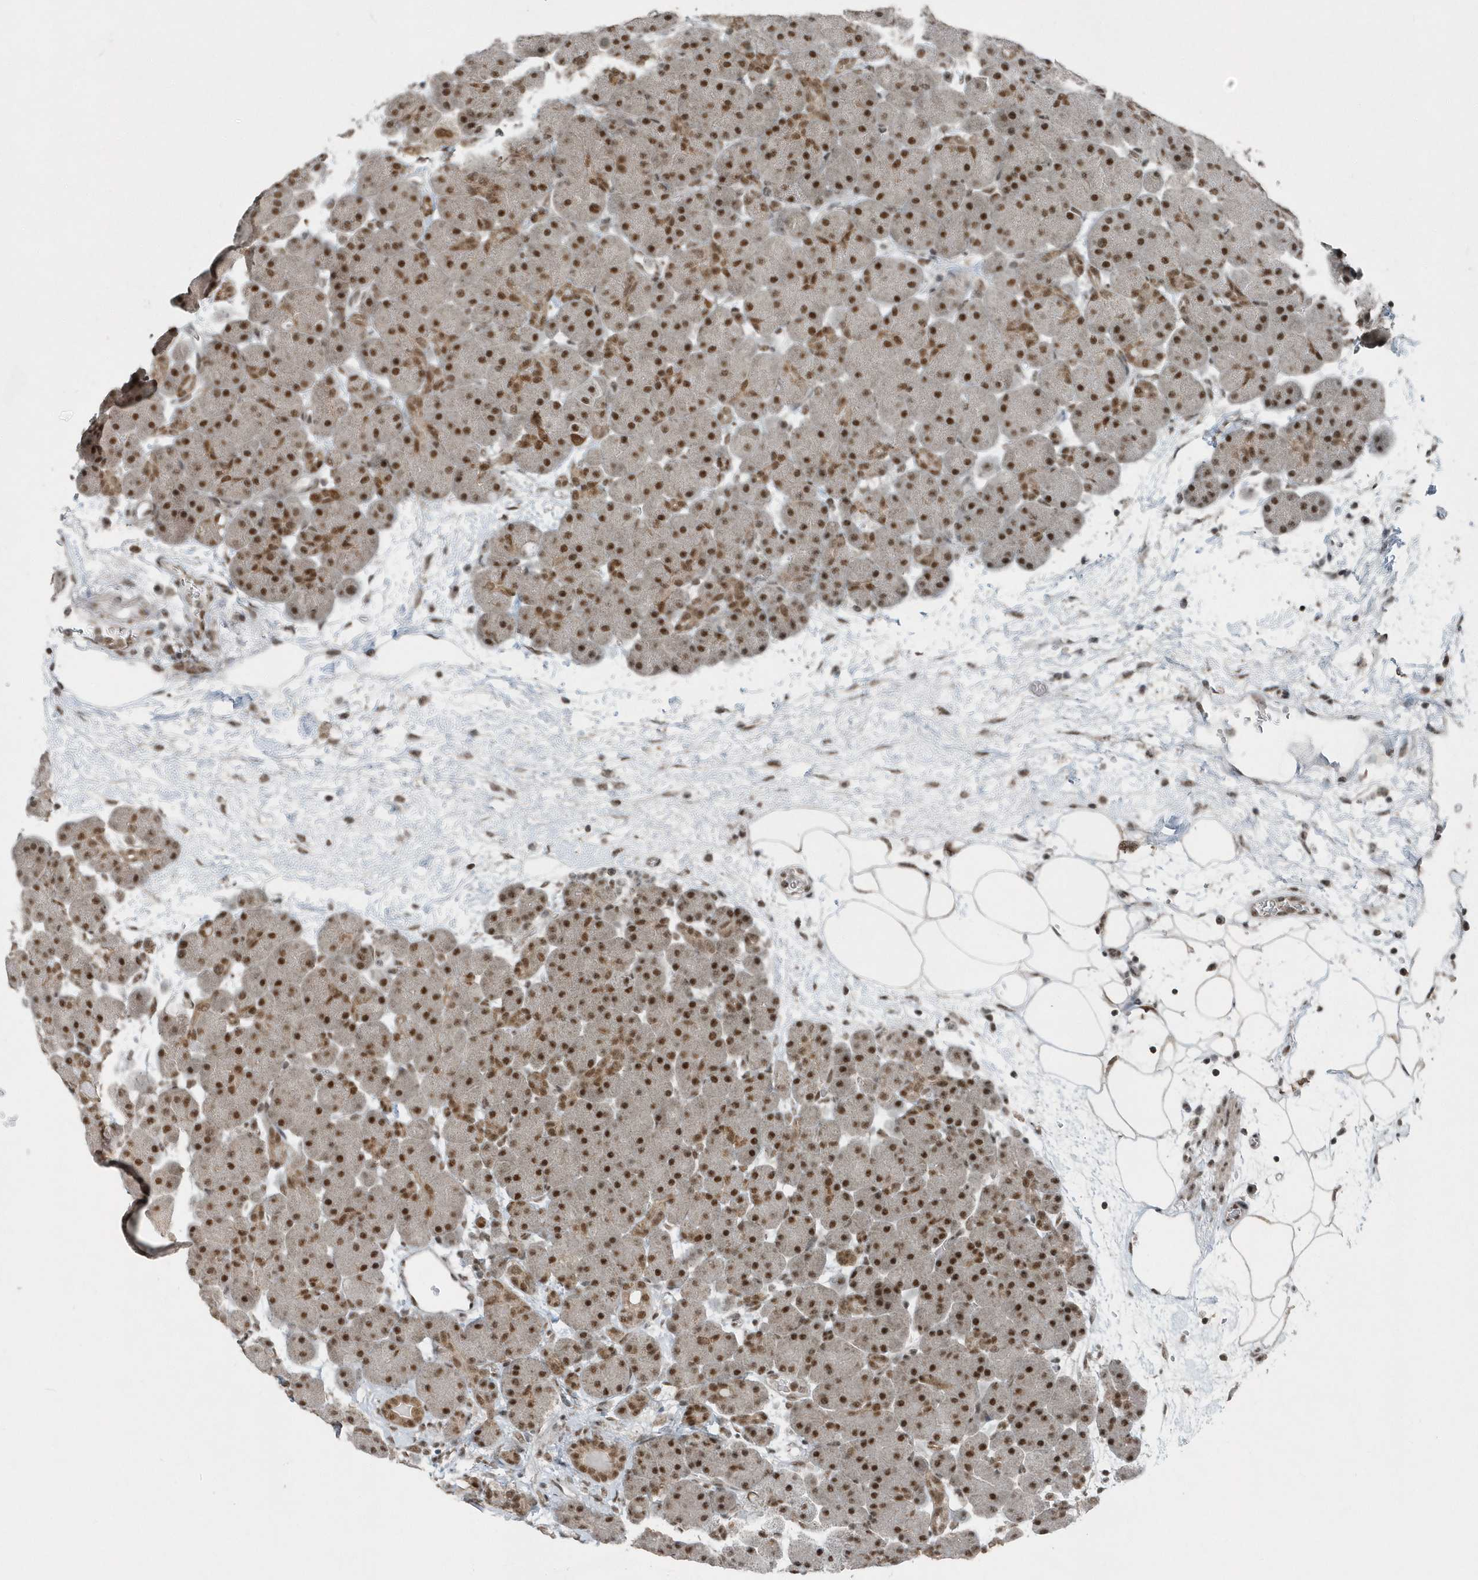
{"staining": {"intensity": "strong", "quantity": ">75%", "location": "nuclear"}, "tissue": "pancreas", "cell_type": "Exocrine glandular cells", "image_type": "normal", "snomed": [{"axis": "morphology", "description": "Normal tissue, NOS"}, {"axis": "topography", "description": "Pancreas"}], "caption": "Immunohistochemical staining of benign pancreas shows >75% levels of strong nuclear protein expression in about >75% of exocrine glandular cells.", "gene": "YTHDC1", "patient": {"sex": "male", "age": 66}}